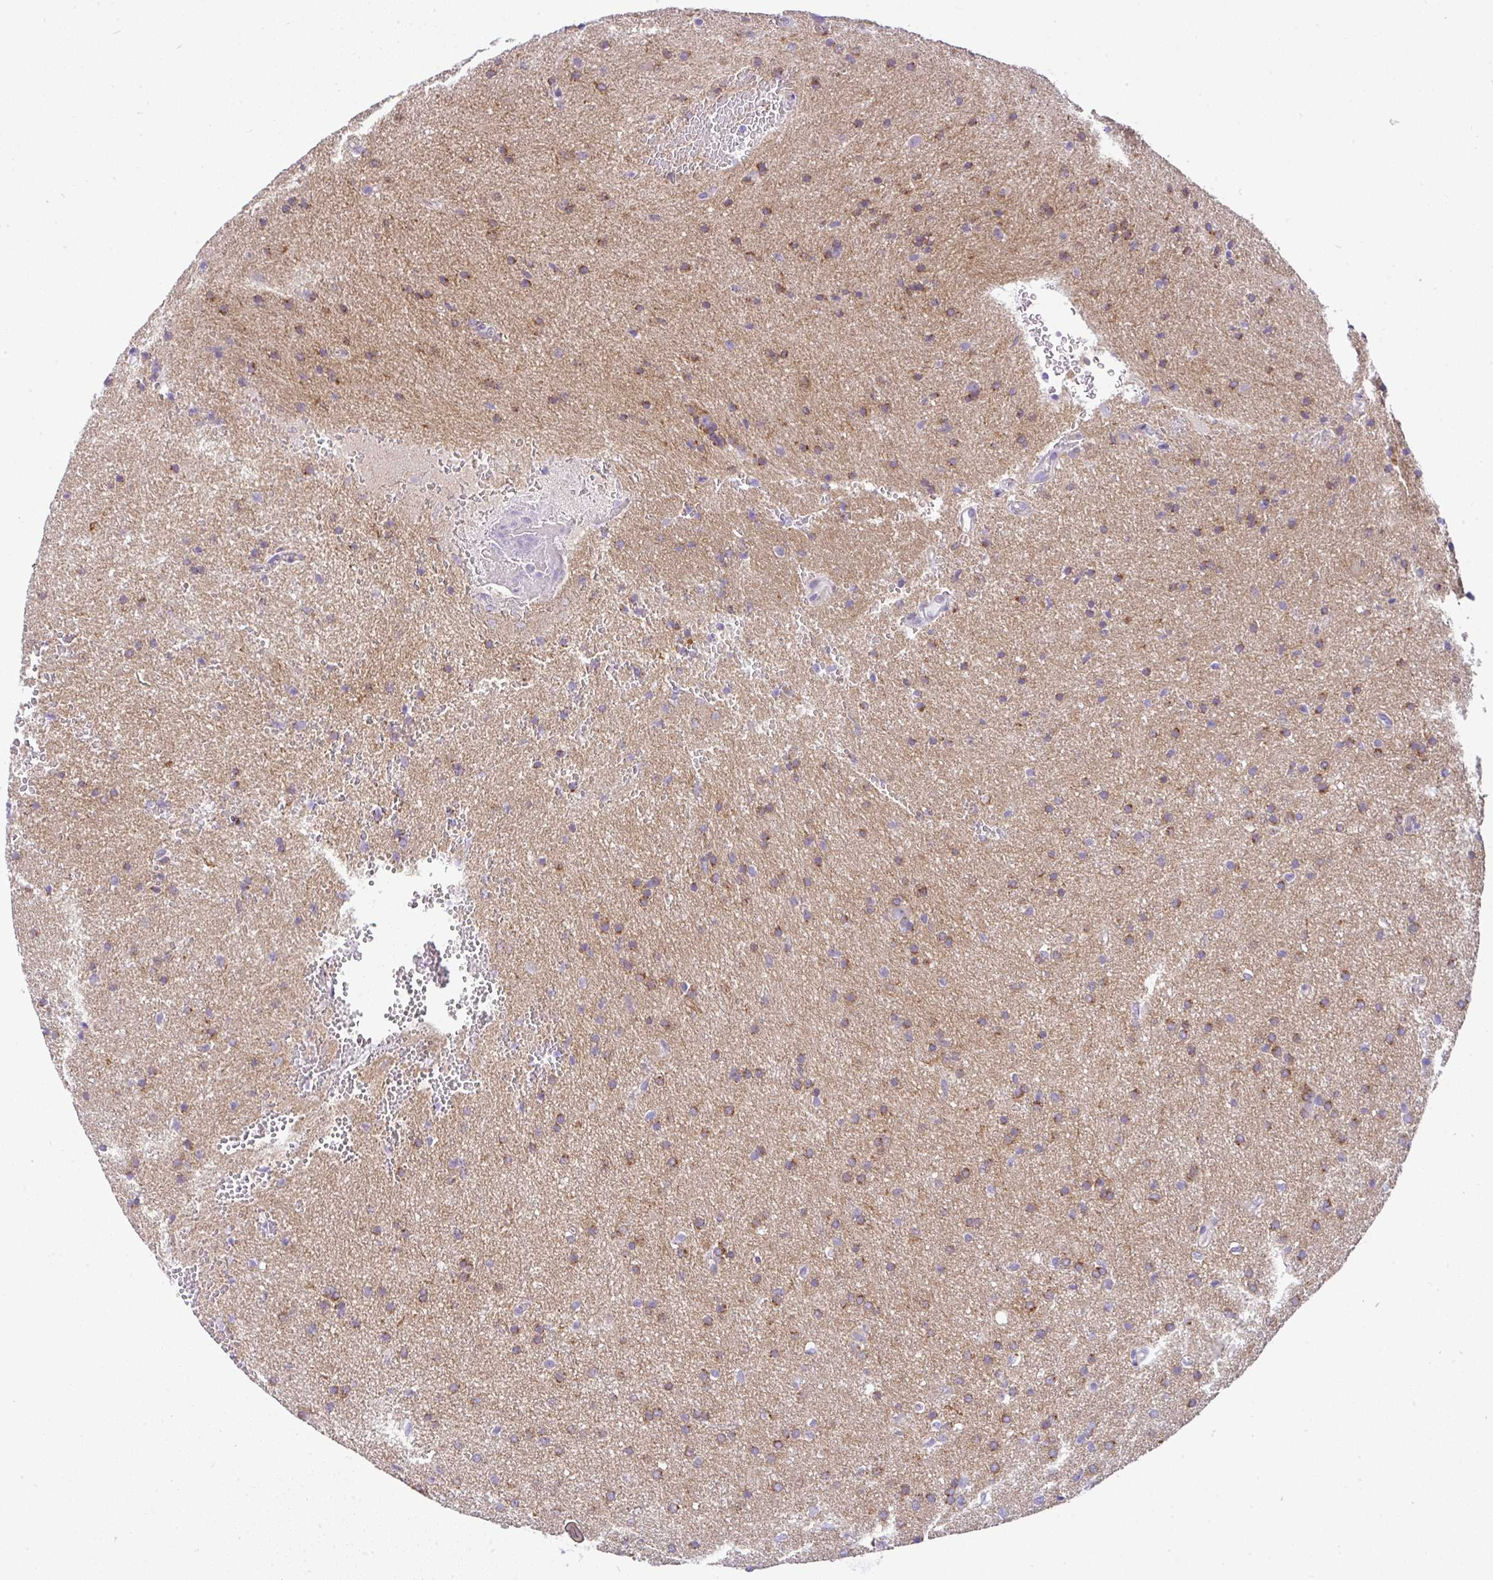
{"staining": {"intensity": "moderate", "quantity": "25%-75%", "location": "cytoplasmic/membranous"}, "tissue": "glioma", "cell_type": "Tumor cells", "image_type": "cancer", "snomed": [{"axis": "morphology", "description": "Glioma, malignant, Low grade"}, {"axis": "topography", "description": "Brain"}], "caption": "A high-resolution micrograph shows immunohistochemistry (IHC) staining of glioma, which demonstrates moderate cytoplasmic/membranous positivity in approximately 25%-75% of tumor cells.", "gene": "FAM177A1", "patient": {"sex": "female", "age": 34}}